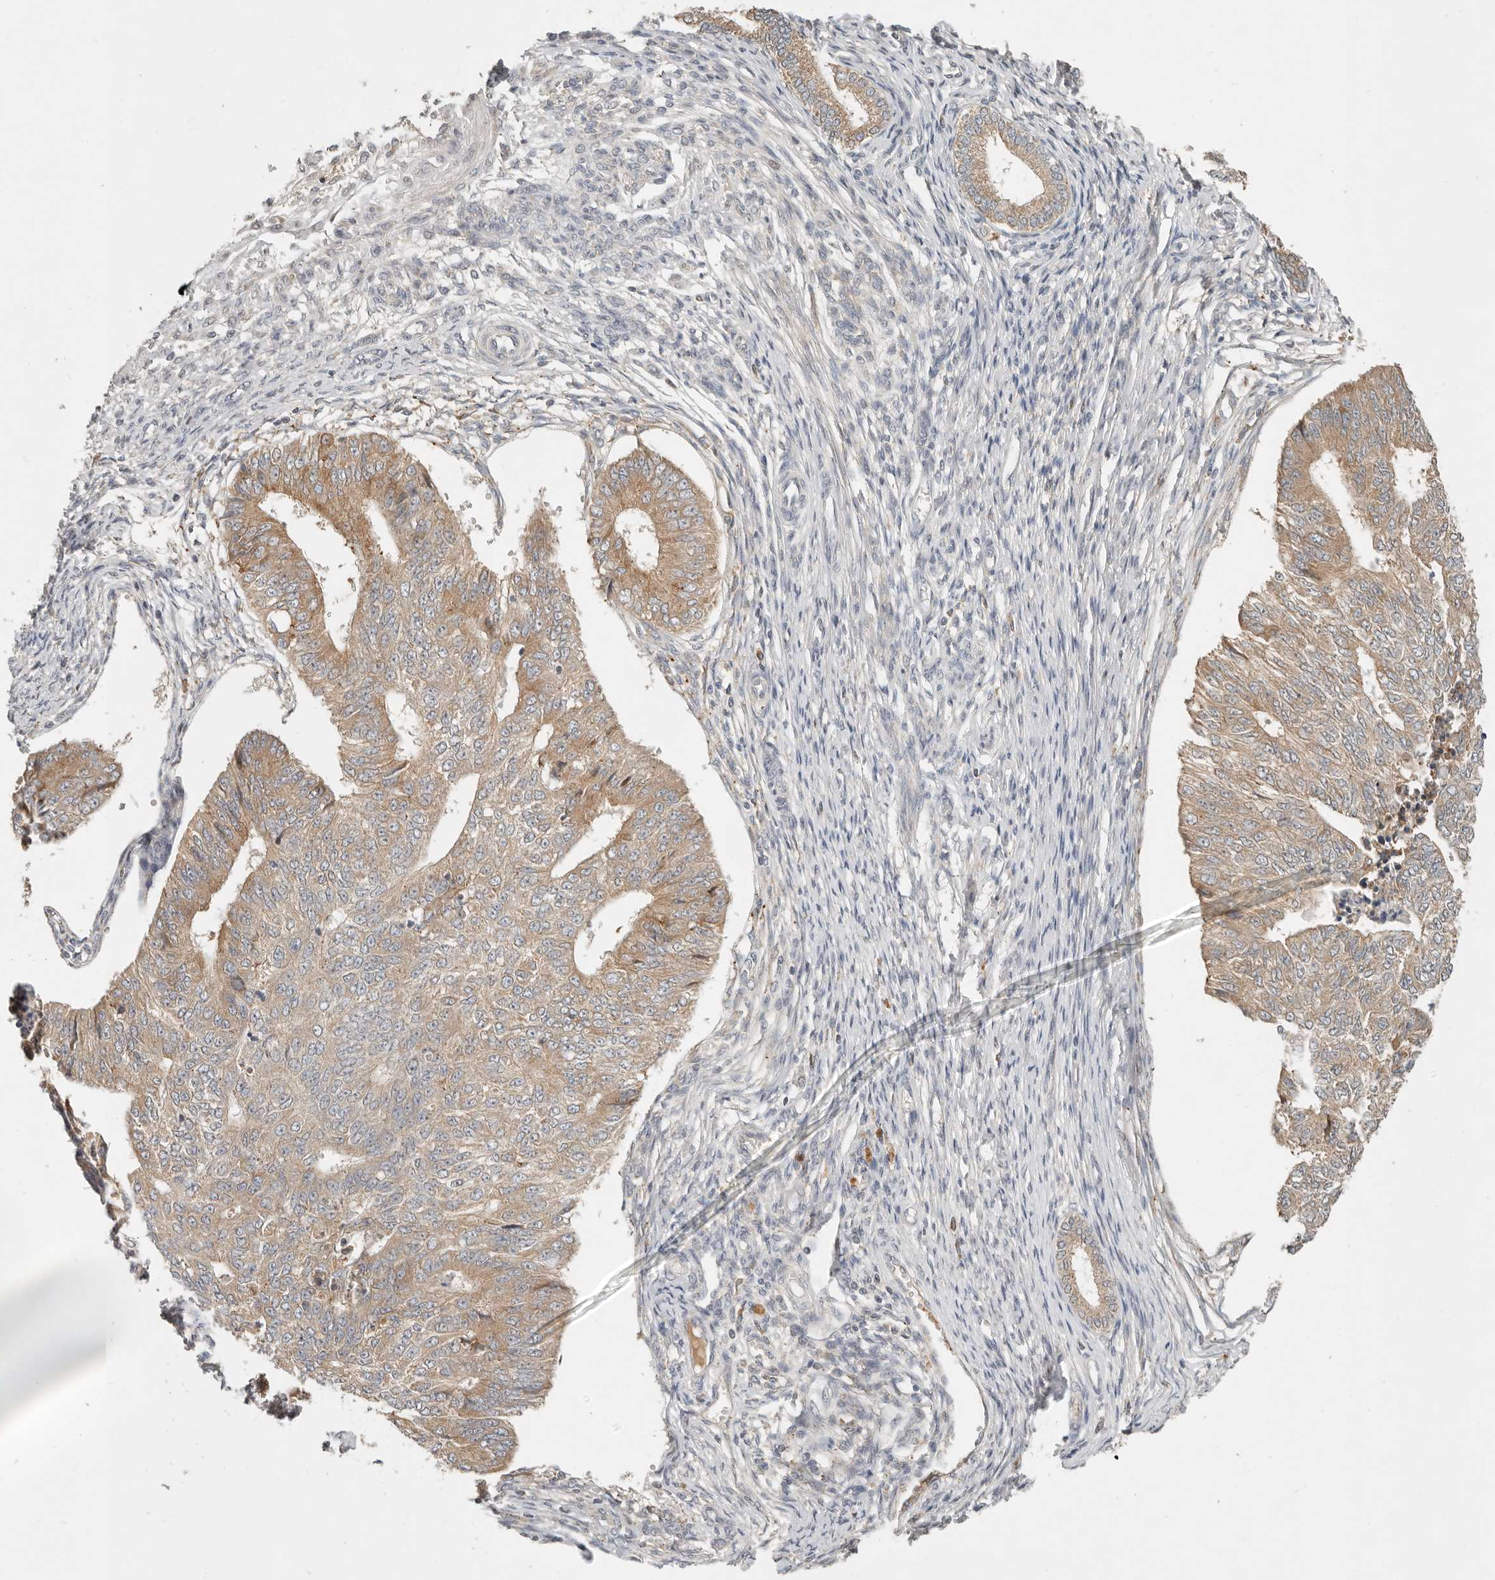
{"staining": {"intensity": "moderate", "quantity": ">75%", "location": "cytoplasmic/membranous"}, "tissue": "endometrial cancer", "cell_type": "Tumor cells", "image_type": "cancer", "snomed": [{"axis": "morphology", "description": "Adenocarcinoma, NOS"}, {"axis": "topography", "description": "Endometrium"}], "caption": "Adenocarcinoma (endometrial) tissue demonstrates moderate cytoplasmic/membranous positivity in about >75% of tumor cells (brown staining indicates protein expression, while blue staining denotes nuclei).", "gene": "ARHGEF10L", "patient": {"sex": "female", "age": 32}}